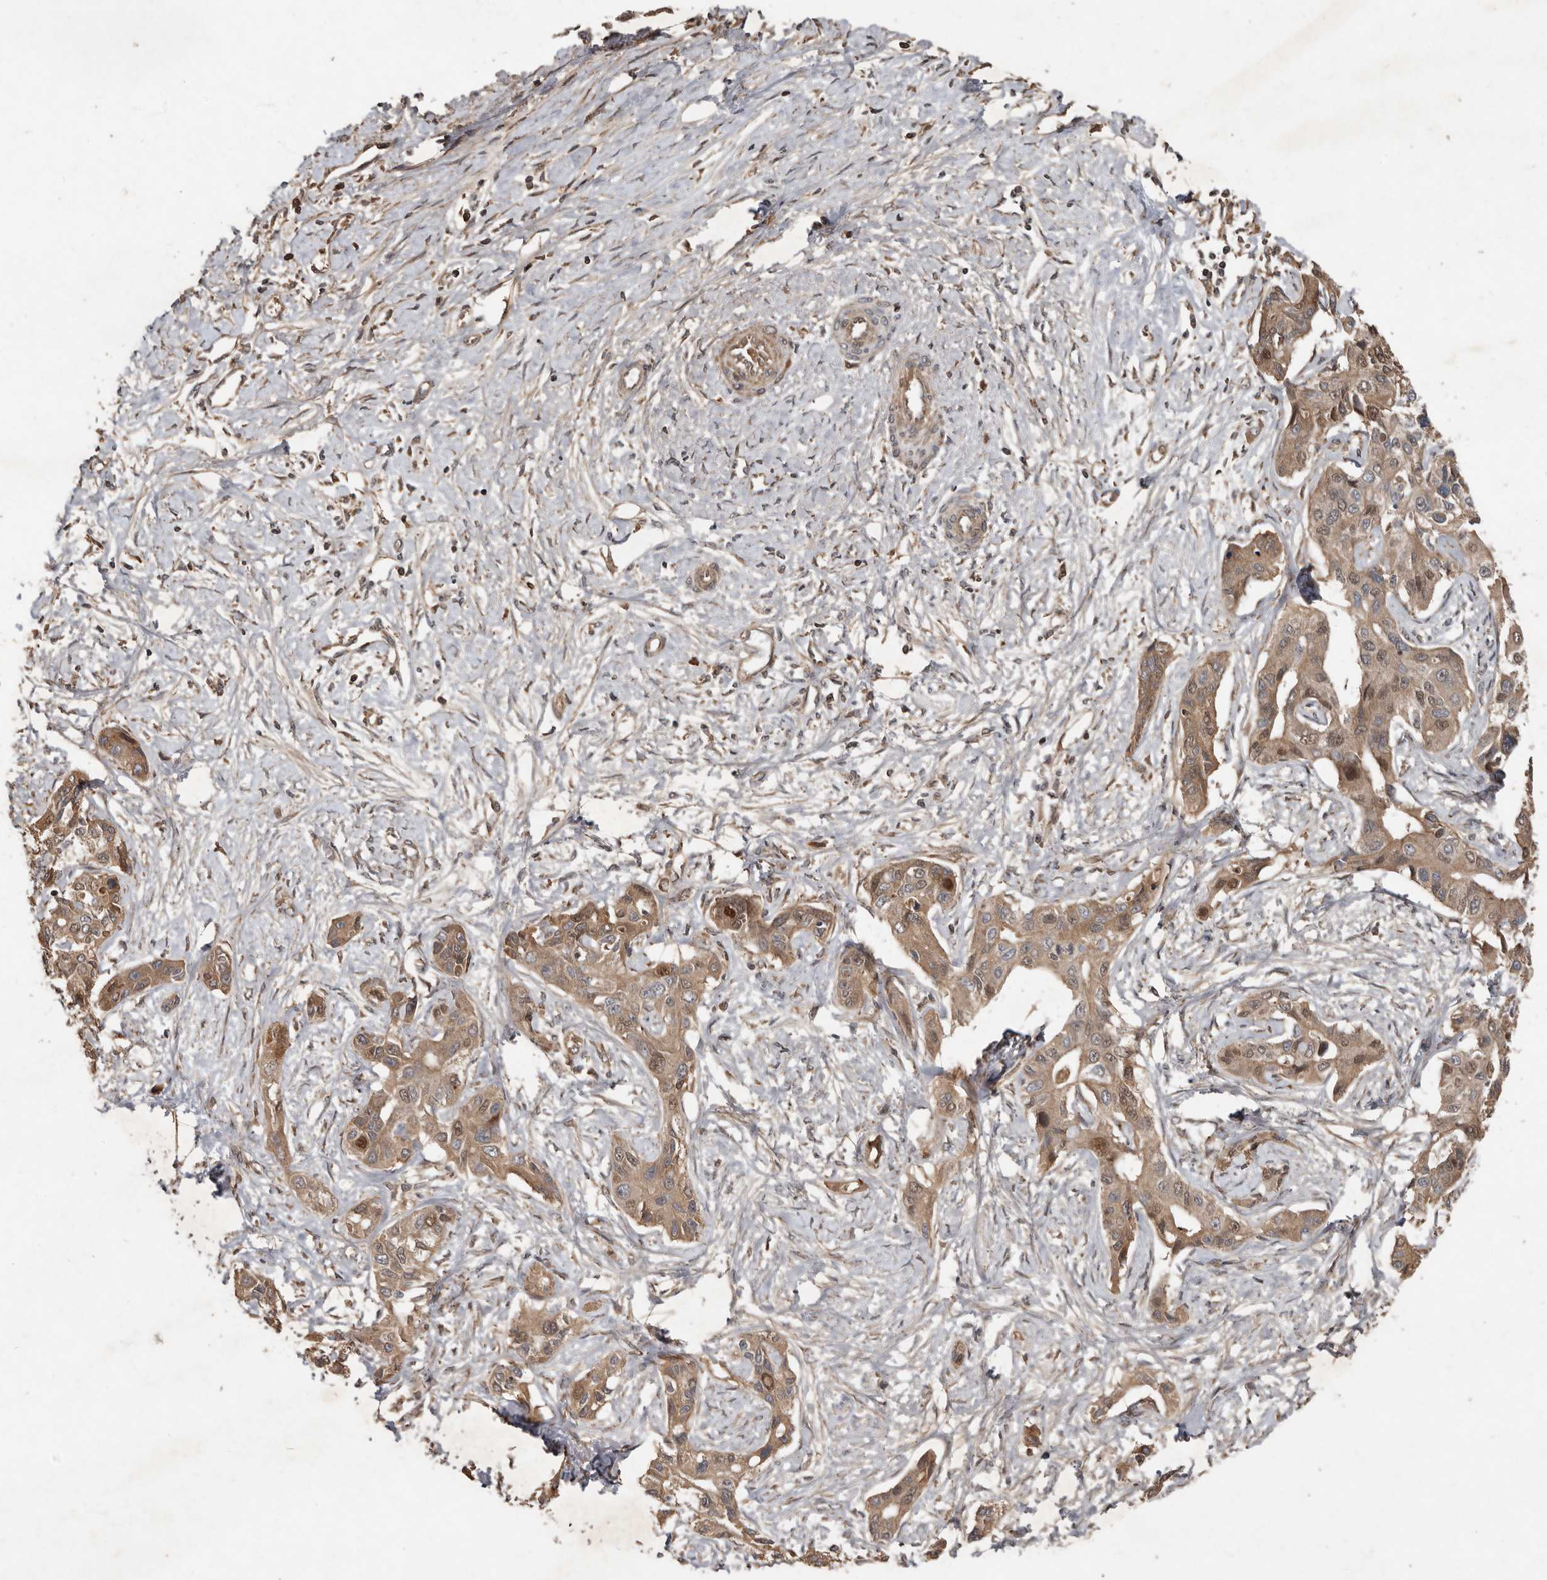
{"staining": {"intensity": "moderate", "quantity": ">75%", "location": "cytoplasmic/membranous,nuclear"}, "tissue": "liver cancer", "cell_type": "Tumor cells", "image_type": "cancer", "snomed": [{"axis": "morphology", "description": "Cholangiocarcinoma"}, {"axis": "topography", "description": "Liver"}], "caption": "A histopathology image showing moderate cytoplasmic/membranous and nuclear positivity in approximately >75% of tumor cells in cholangiocarcinoma (liver), as visualized by brown immunohistochemical staining.", "gene": "KIF26B", "patient": {"sex": "male", "age": 59}}